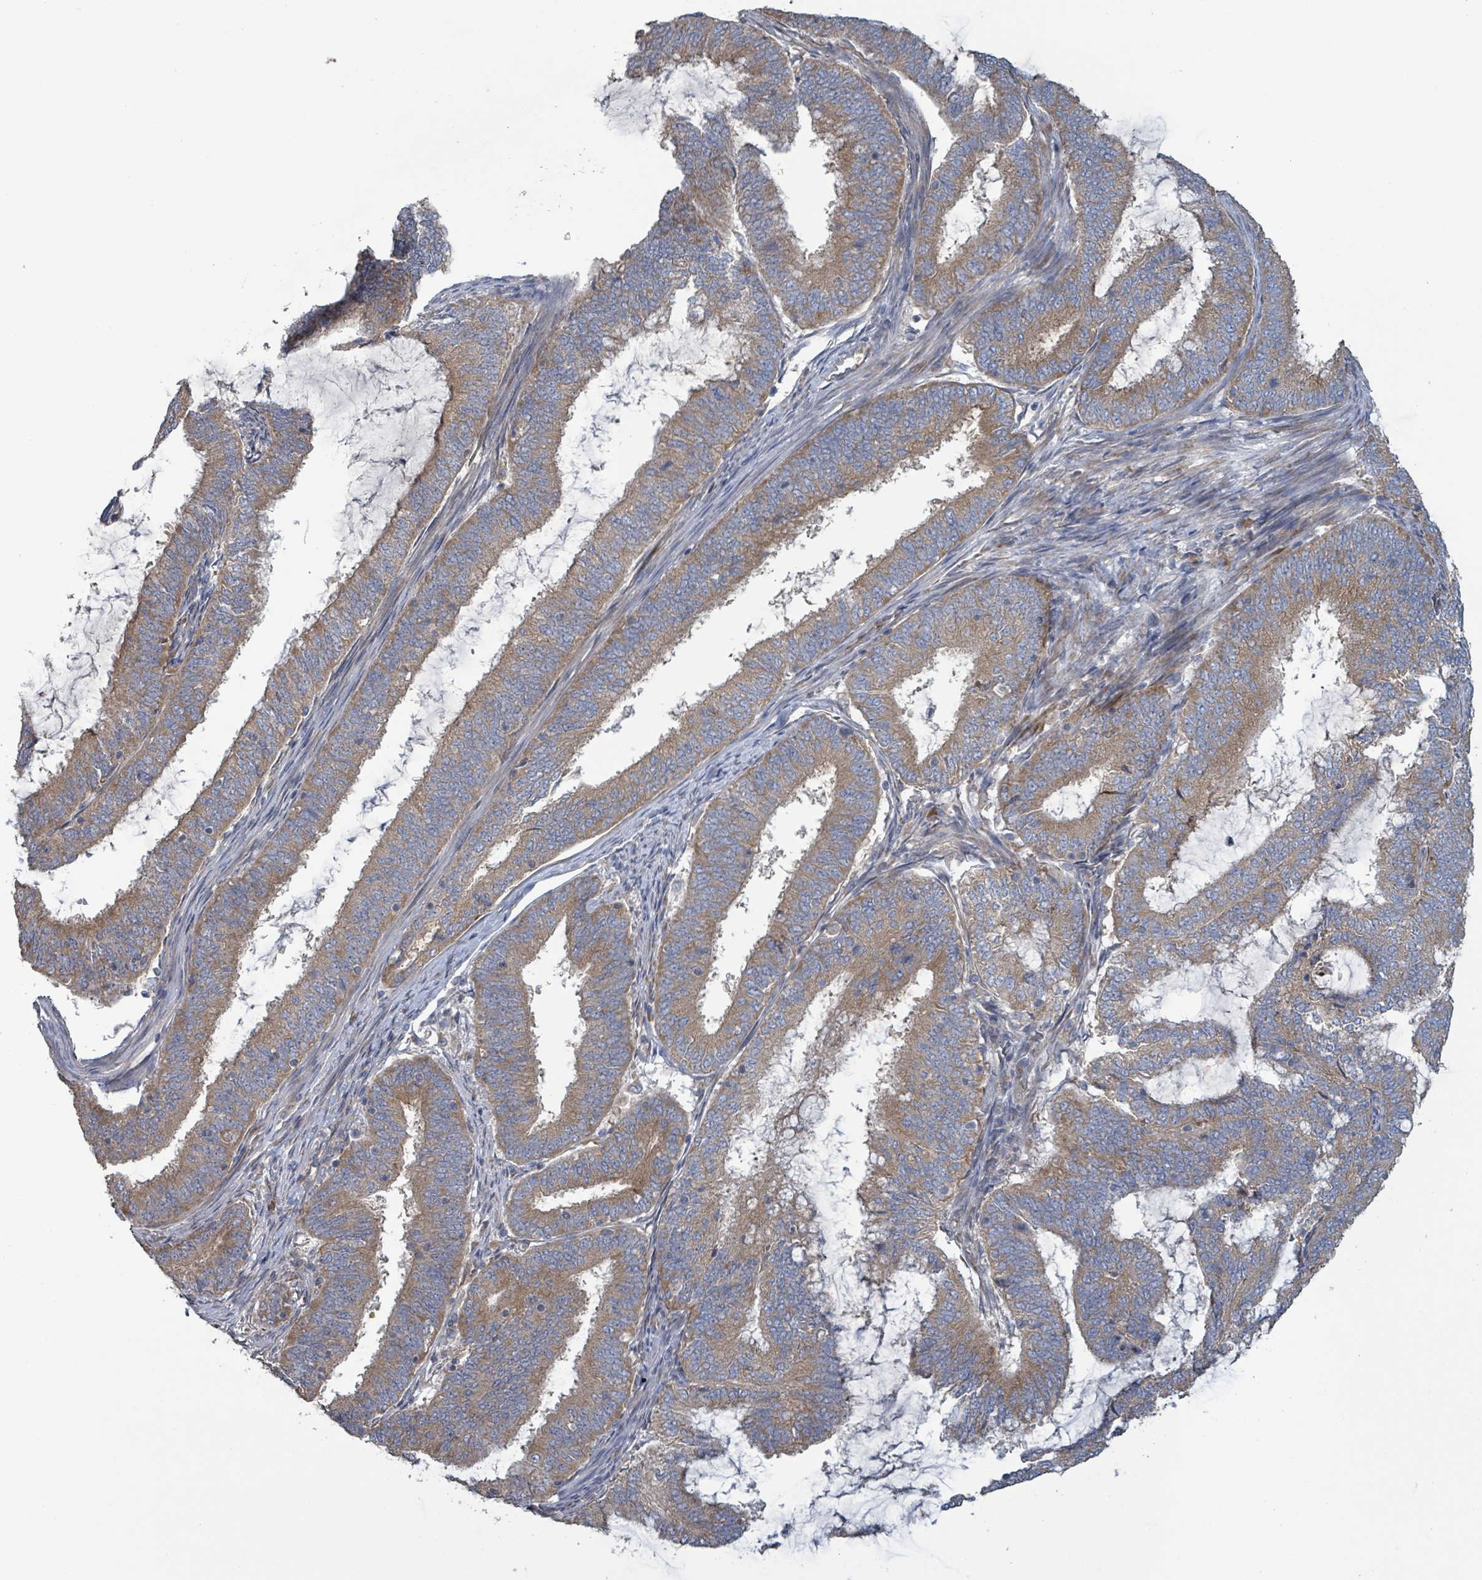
{"staining": {"intensity": "moderate", "quantity": ">75%", "location": "cytoplasmic/membranous"}, "tissue": "endometrial cancer", "cell_type": "Tumor cells", "image_type": "cancer", "snomed": [{"axis": "morphology", "description": "Adenocarcinoma, NOS"}, {"axis": "topography", "description": "Endometrium"}], "caption": "Protein staining of endometrial cancer (adenocarcinoma) tissue exhibits moderate cytoplasmic/membranous expression in about >75% of tumor cells.", "gene": "RPL32", "patient": {"sex": "female", "age": 51}}